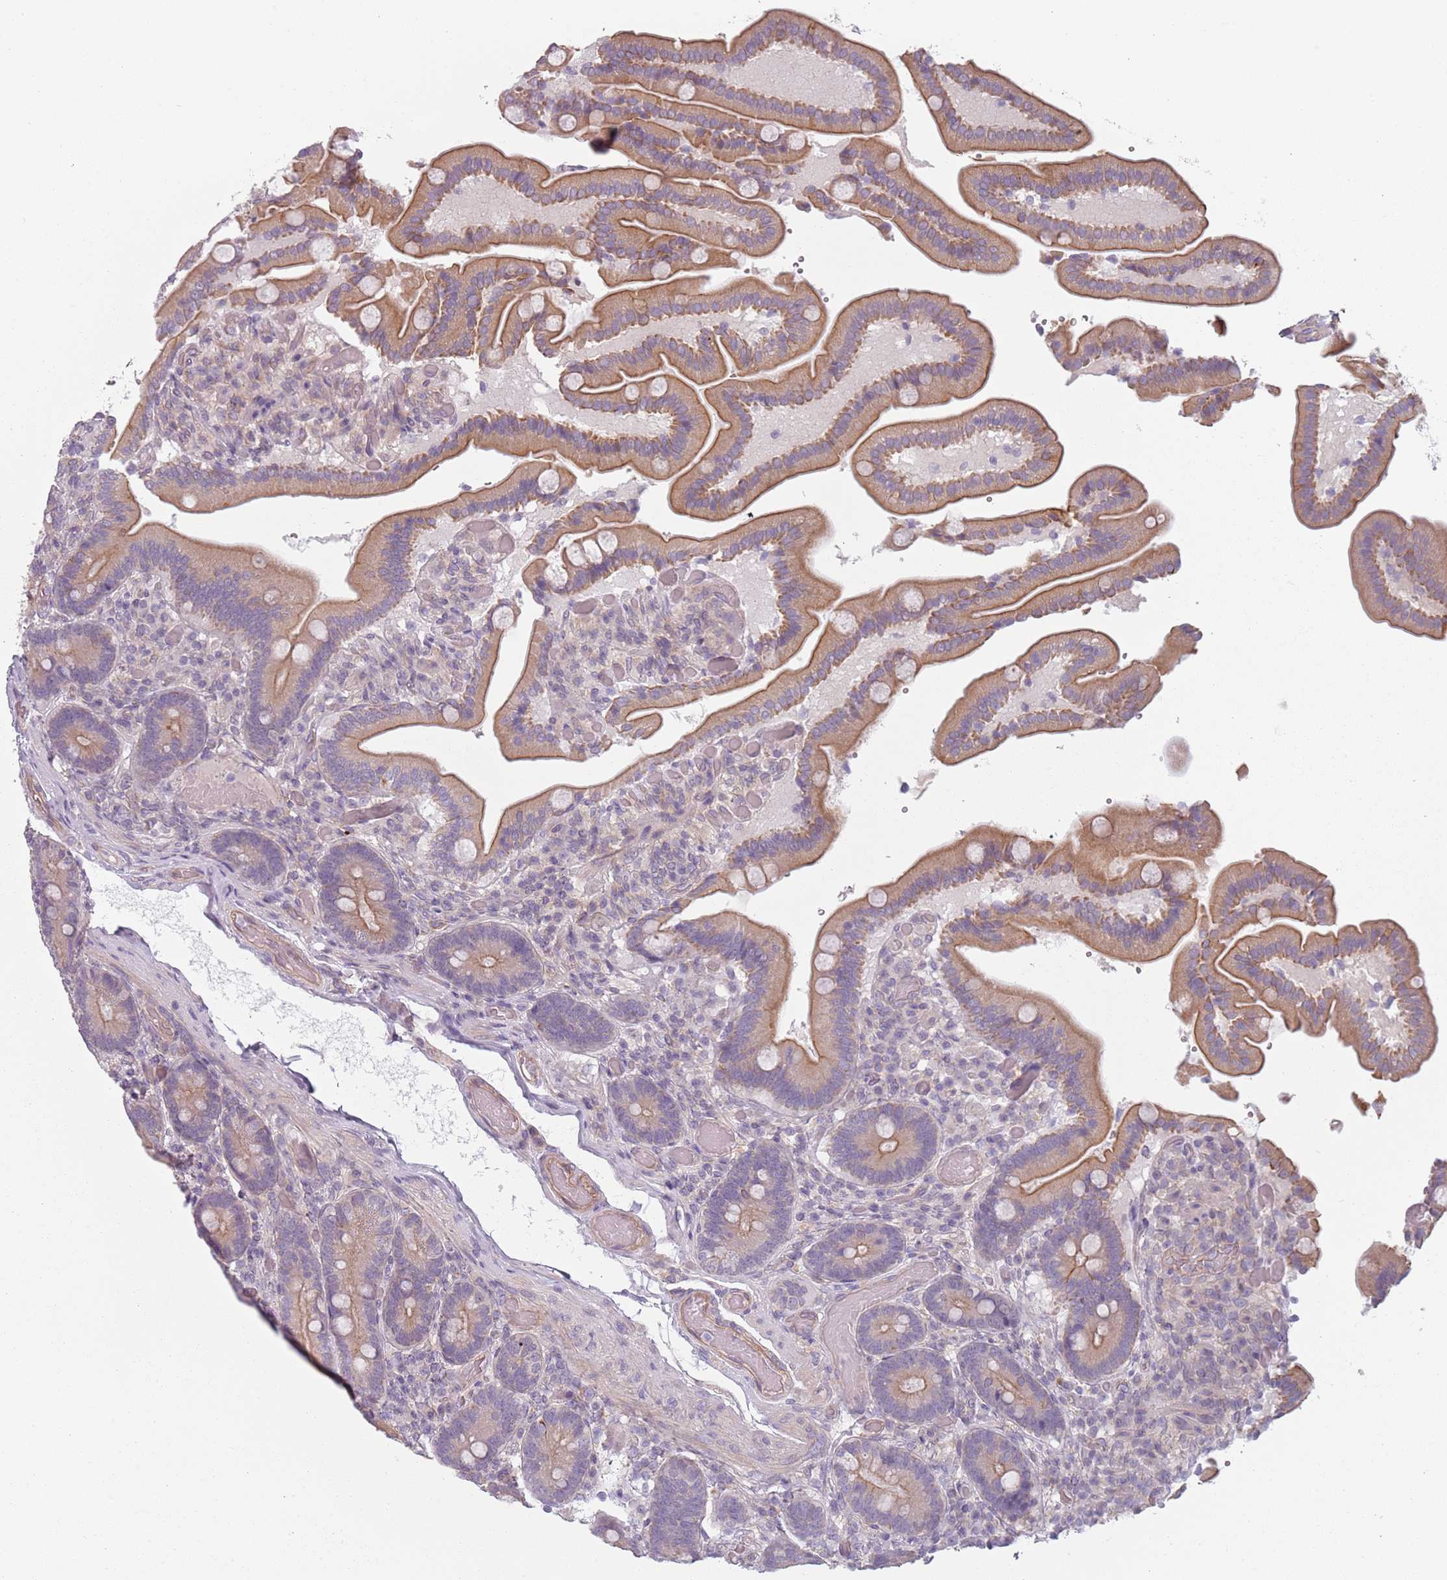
{"staining": {"intensity": "moderate", "quantity": ">75%", "location": "cytoplasmic/membranous"}, "tissue": "duodenum", "cell_type": "Glandular cells", "image_type": "normal", "snomed": [{"axis": "morphology", "description": "Normal tissue, NOS"}, {"axis": "topography", "description": "Duodenum"}], "caption": "Immunohistochemical staining of benign human duodenum reveals medium levels of moderate cytoplasmic/membranous positivity in approximately >75% of glandular cells. The protein of interest is stained brown, and the nuclei are stained in blue (DAB IHC with brightfield microscopy, high magnification).", "gene": "TLCD2", "patient": {"sex": "female", "age": 62}}